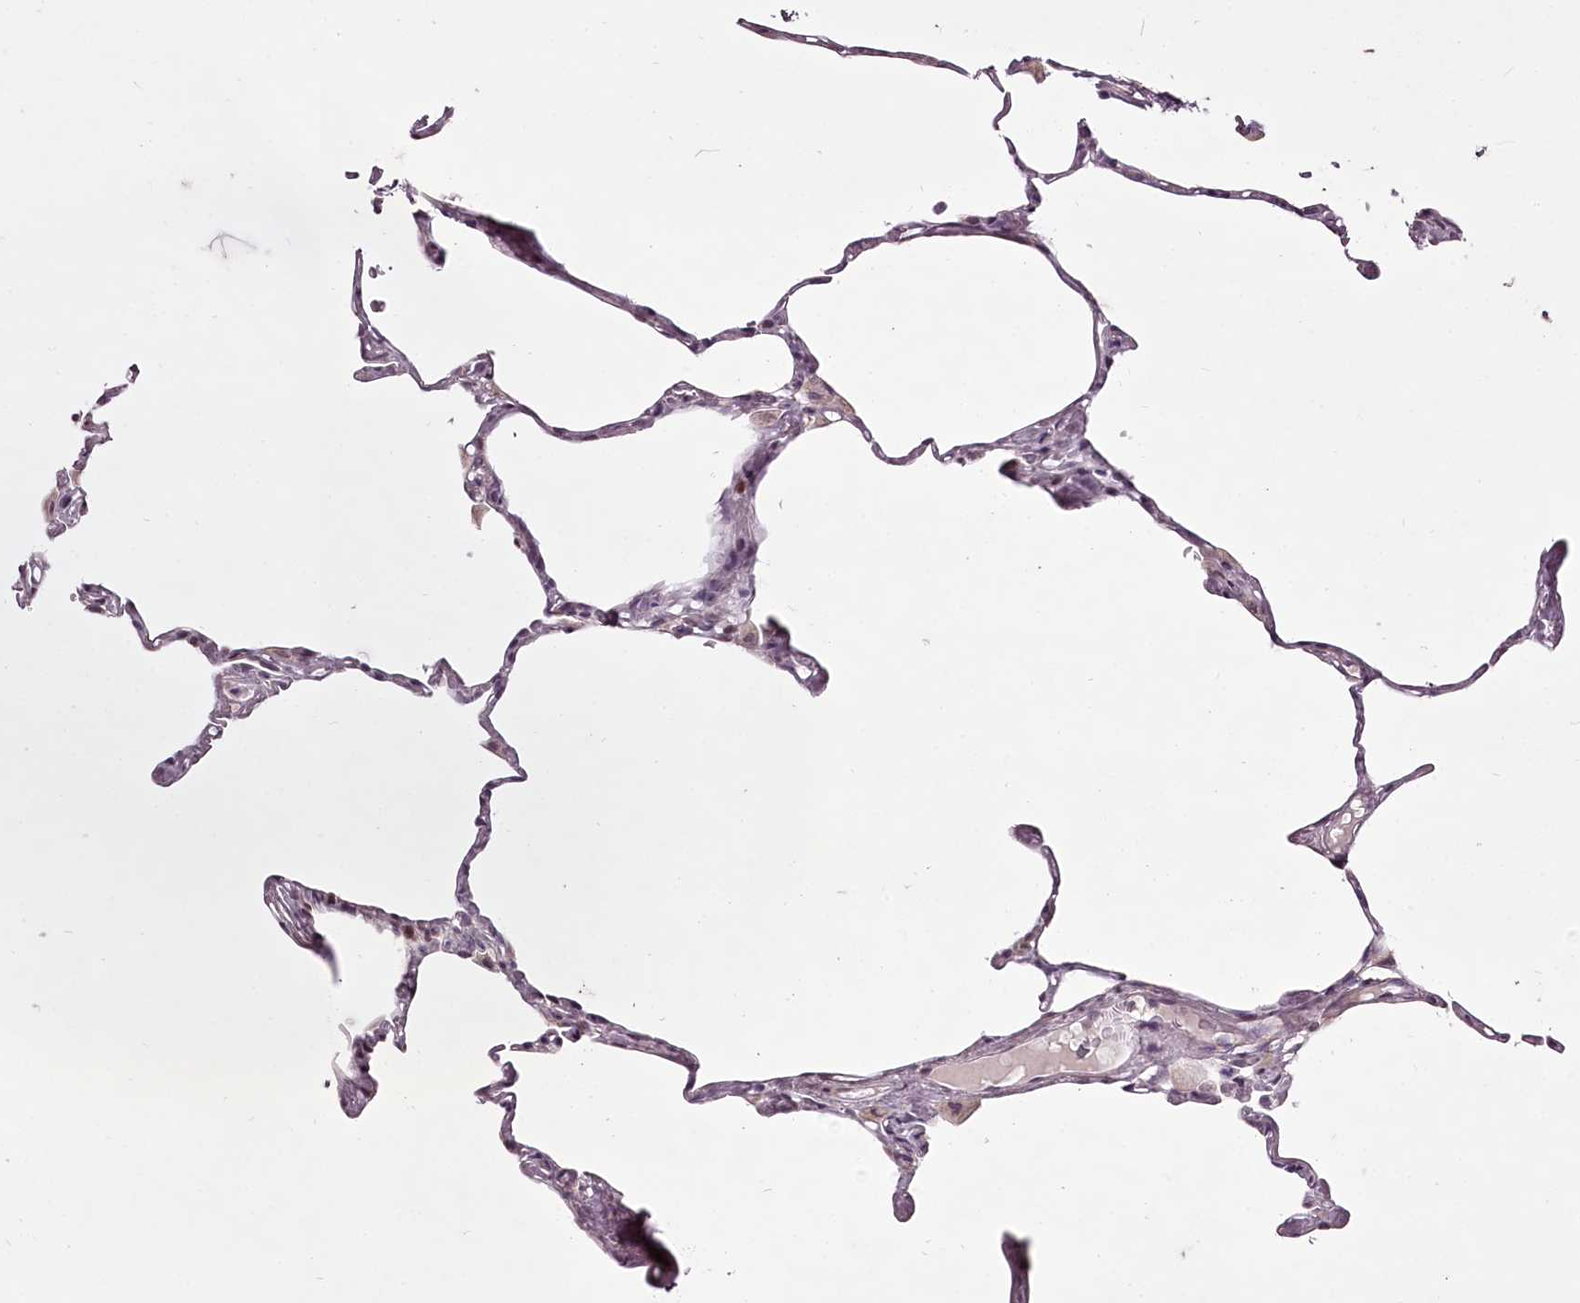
{"staining": {"intensity": "negative", "quantity": "none", "location": "none"}, "tissue": "lung", "cell_type": "Alveolar cells", "image_type": "normal", "snomed": [{"axis": "morphology", "description": "Normal tissue, NOS"}, {"axis": "topography", "description": "Lung"}], "caption": "IHC histopathology image of normal lung: lung stained with DAB (3,3'-diaminobenzidine) exhibits no significant protein positivity in alveolar cells. (DAB (3,3'-diaminobenzidine) IHC with hematoxylin counter stain).", "gene": "C1orf56", "patient": {"sex": "male", "age": 65}}